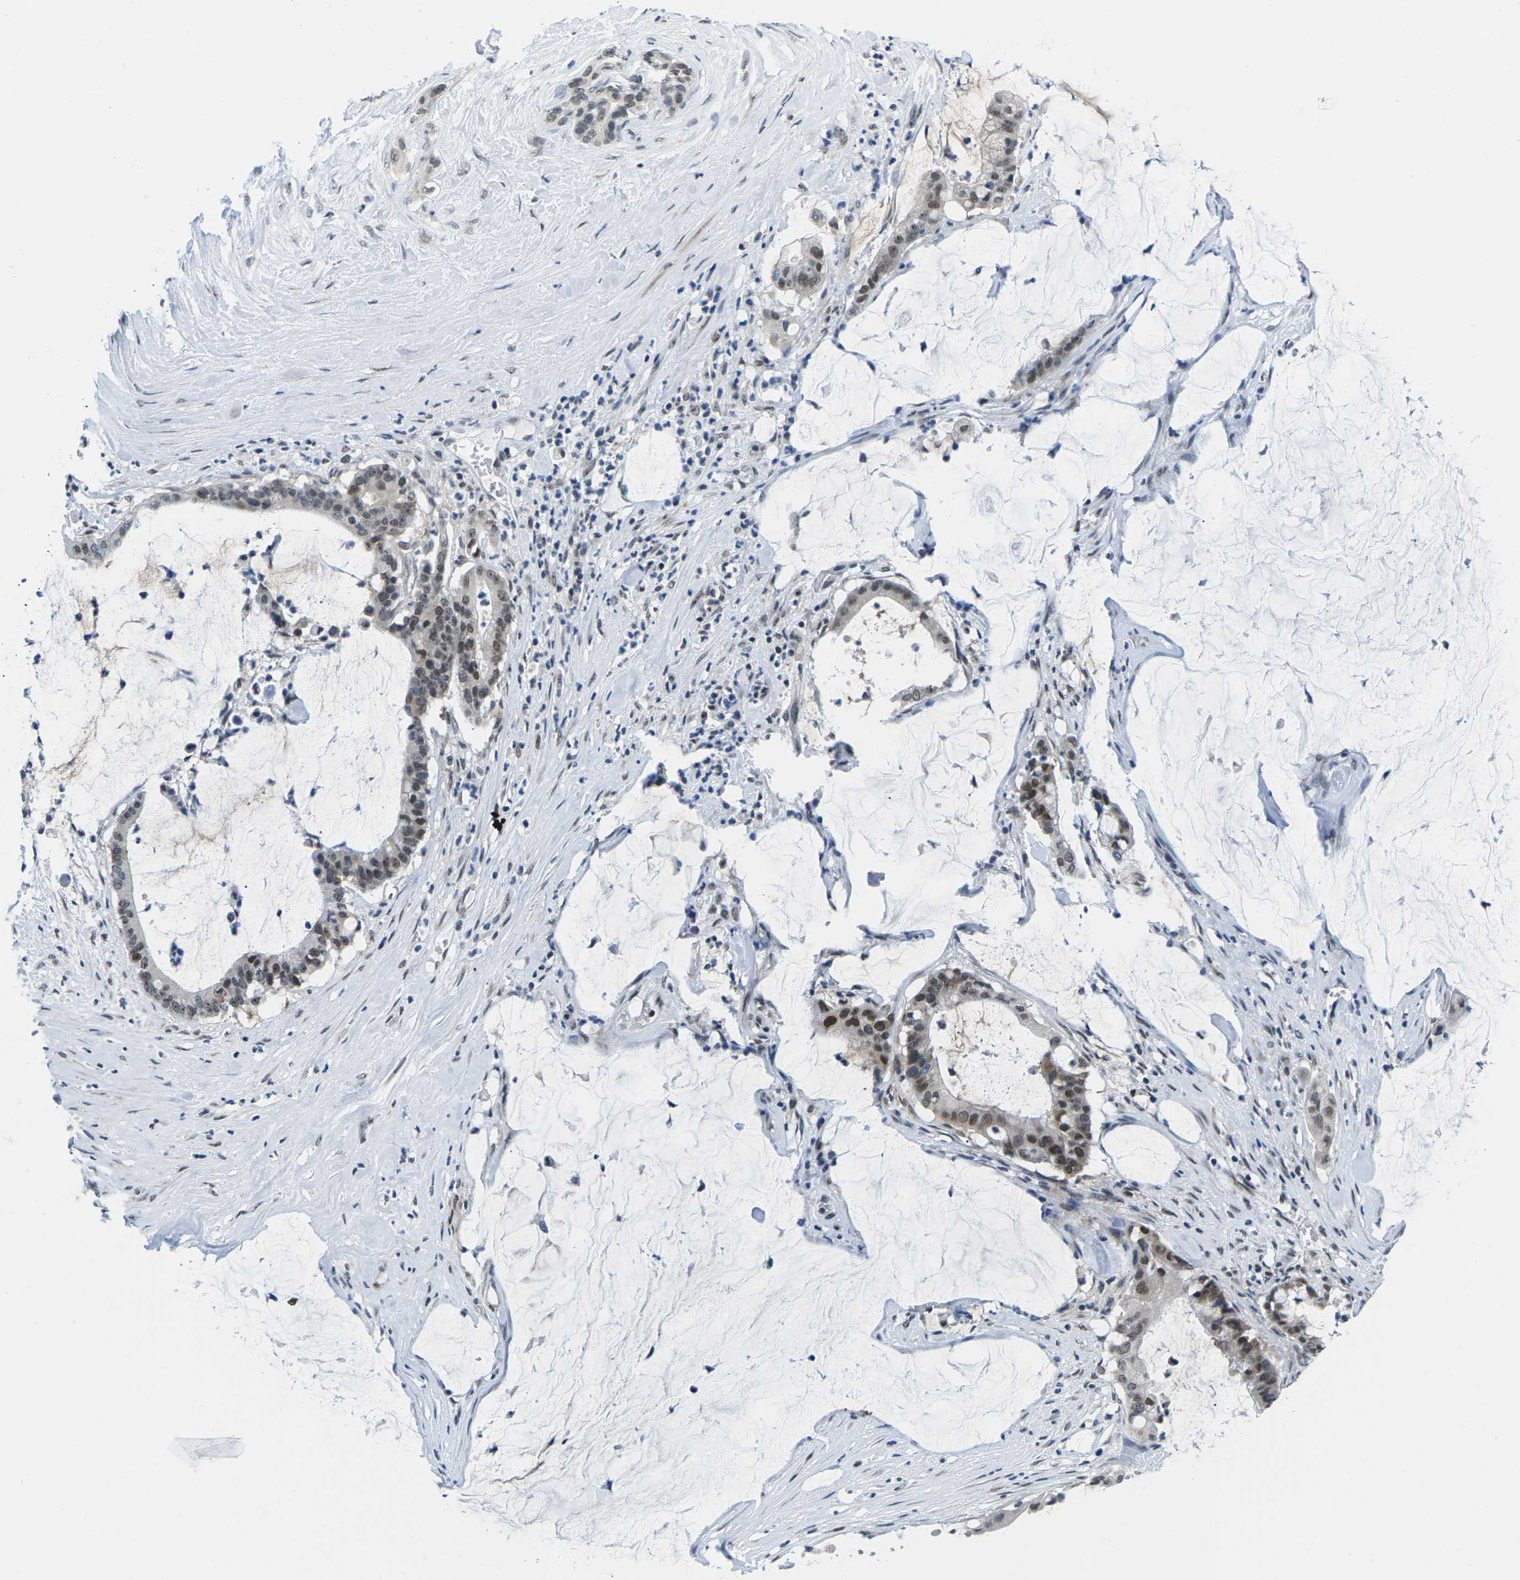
{"staining": {"intensity": "moderate", "quantity": "25%-75%", "location": "nuclear"}, "tissue": "pancreatic cancer", "cell_type": "Tumor cells", "image_type": "cancer", "snomed": [{"axis": "morphology", "description": "Adenocarcinoma, NOS"}, {"axis": "topography", "description": "Pancreas"}], "caption": "IHC of pancreatic cancer displays medium levels of moderate nuclear positivity in about 25%-75% of tumor cells.", "gene": "NSRP1", "patient": {"sex": "male", "age": 41}}